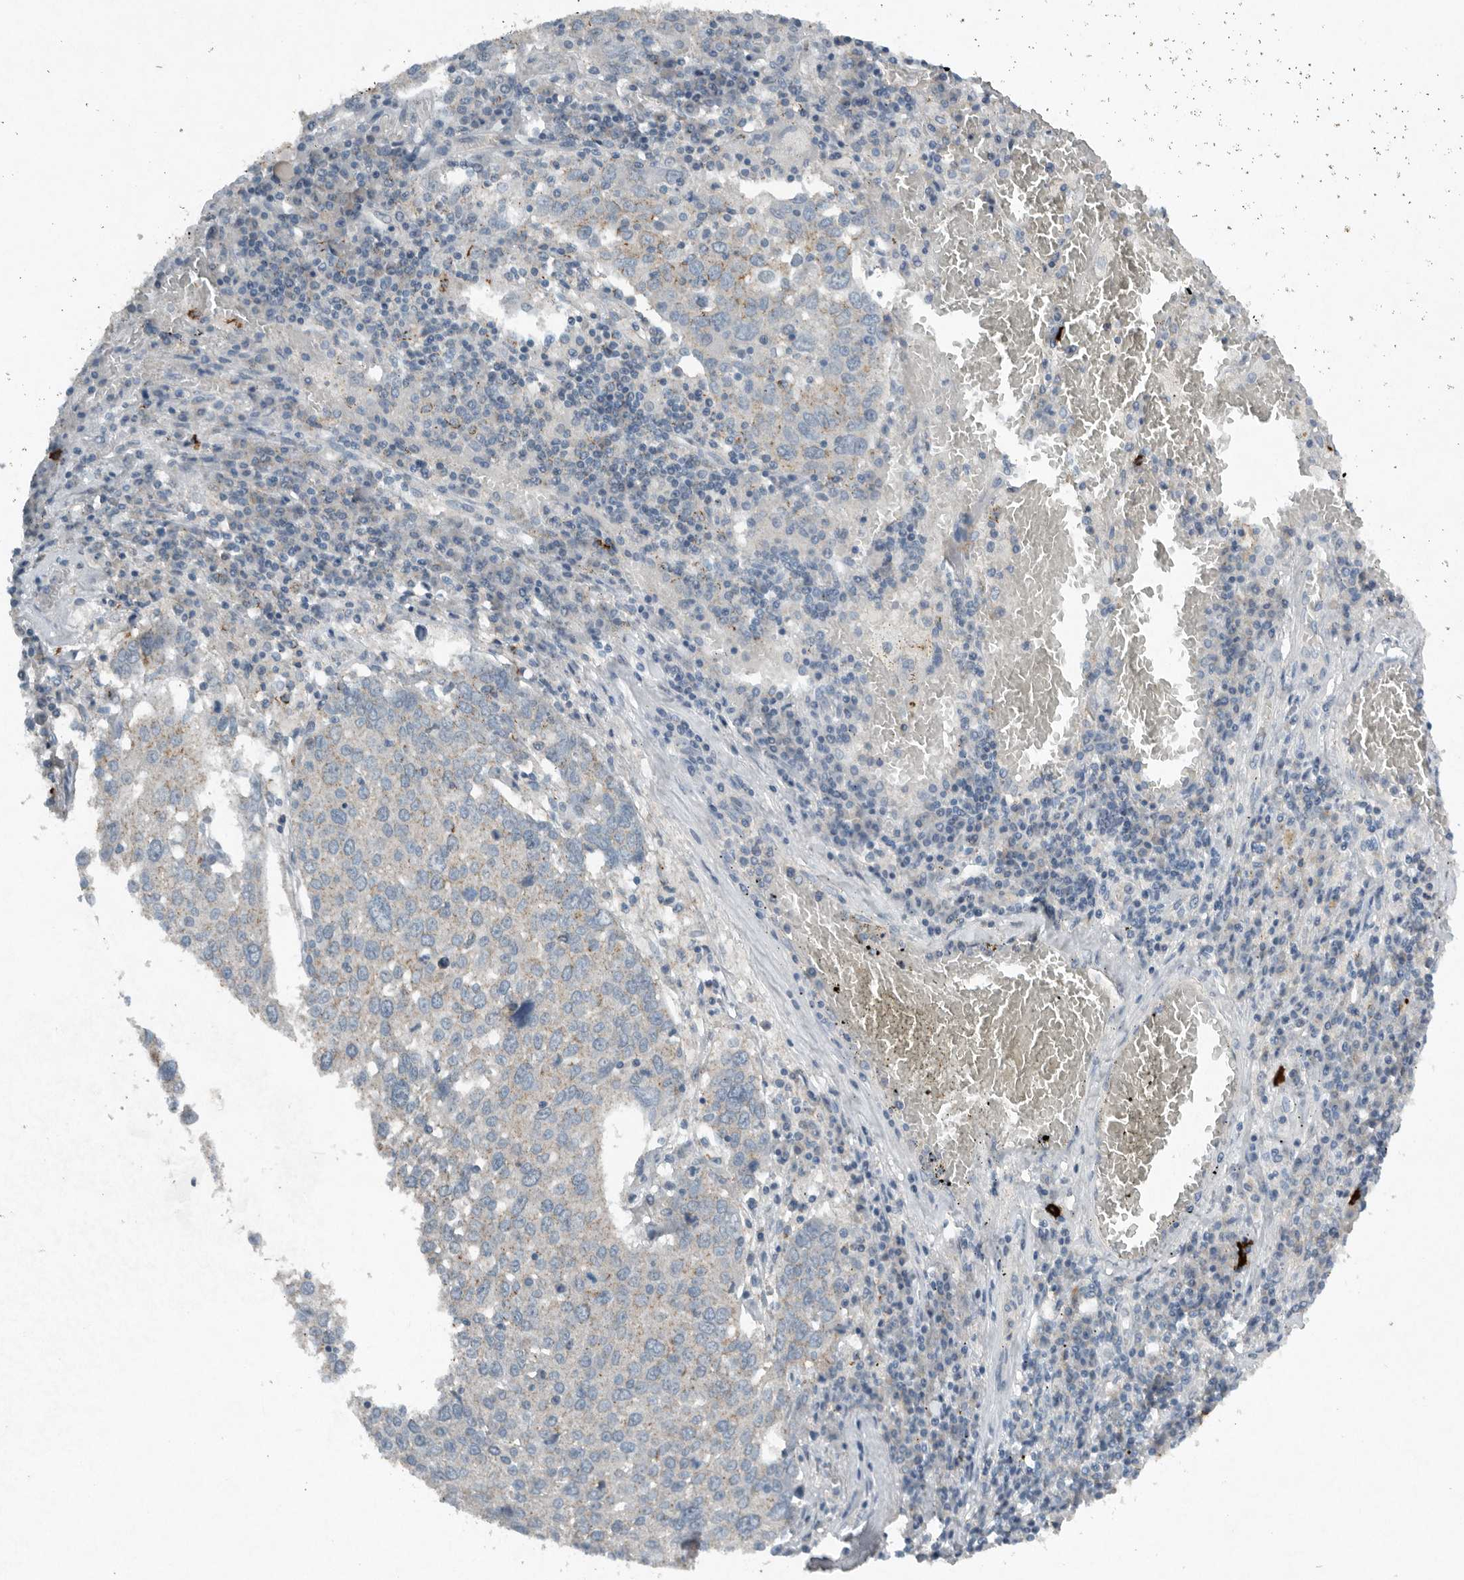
{"staining": {"intensity": "weak", "quantity": "<25%", "location": "cytoplasmic/membranous"}, "tissue": "lung cancer", "cell_type": "Tumor cells", "image_type": "cancer", "snomed": [{"axis": "morphology", "description": "Squamous cell carcinoma, NOS"}, {"axis": "topography", "description": "Lung"}], "caption": "The image displays no significant expression in tumor cells of lung cancer.", "gene": "IL20", "patient": {"sex": "male", "age": 65}}